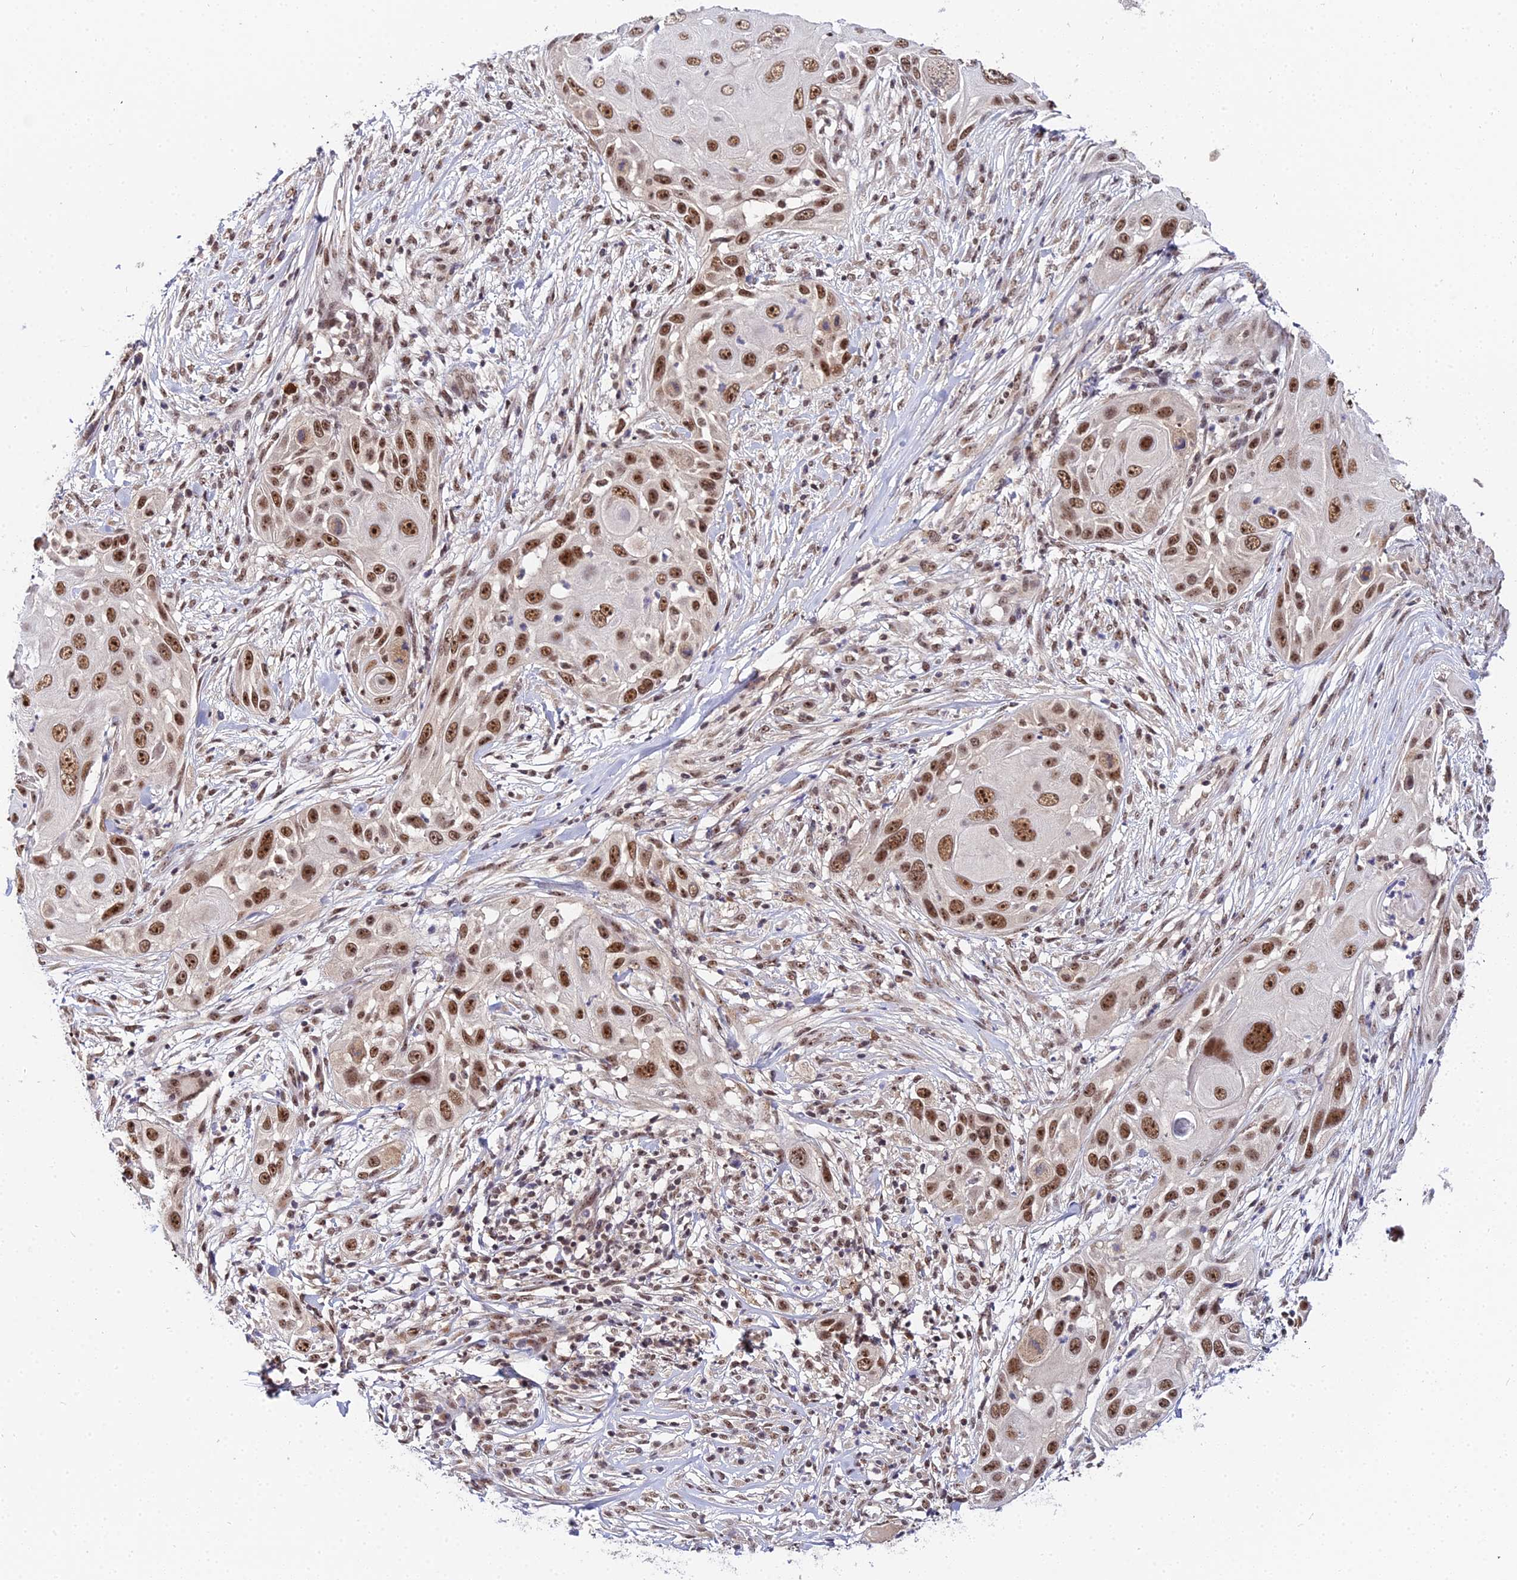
{"staining": {"intensity": "strong", "quantity": ">75%", "location": "nuclear"}, "tissue": "skin cancer", "cell_type": "Tumor cells", "image_type": "cancer", "snomed": [{"axis": "morphology", "description": "Squamous cell carcinoma, NOS"}, {"axis": "topography", "description": "Skin"}], "caption": "The immunohistochemical stain shows strong nuclear expression in tumor cells of skin cancer (squamous cell carcinoma) tissue.", "gene": "EXOSC3", "patient": {"sex": "female", "age": 44}}